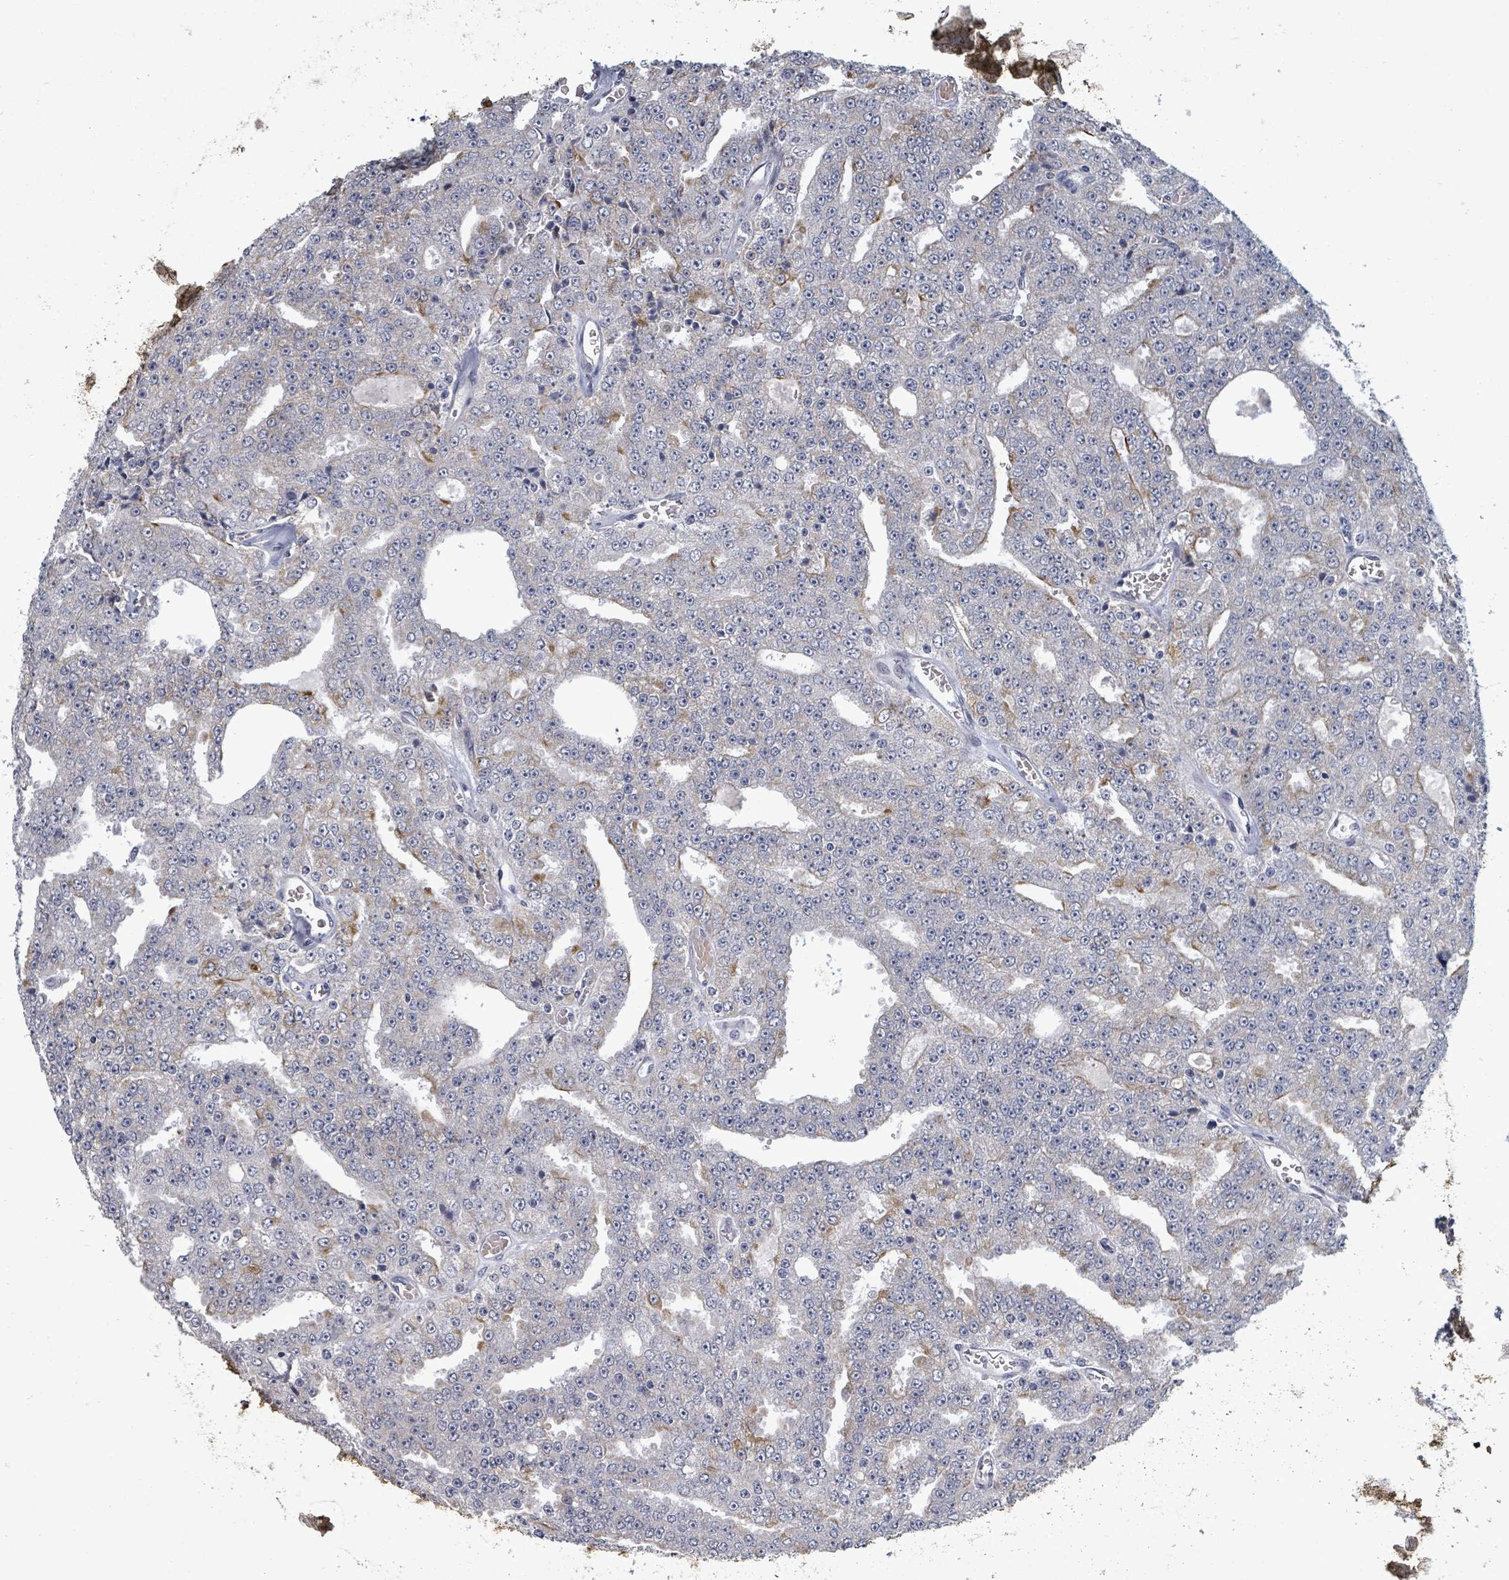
{"staining": {"intensity": "weak", "quantity": "<25%", "location": "cytoplasmic/membranous"}, "tissue": "prostate cancer", "cell_type": "Tumor cells", "image_type": "cancer", "snomed": [{"axis": "morphology", "description": "Adenocarcinoma, High grade"}, {"axis": "topography", "description": "Prostate"}], "caption": "The photomicrograph shows no significant positivity in tumor cells of adenocarcinoma (high-grade) (prostate).", "gene": "PTPN20", "patient": {"sex": "male", "age": 63}}